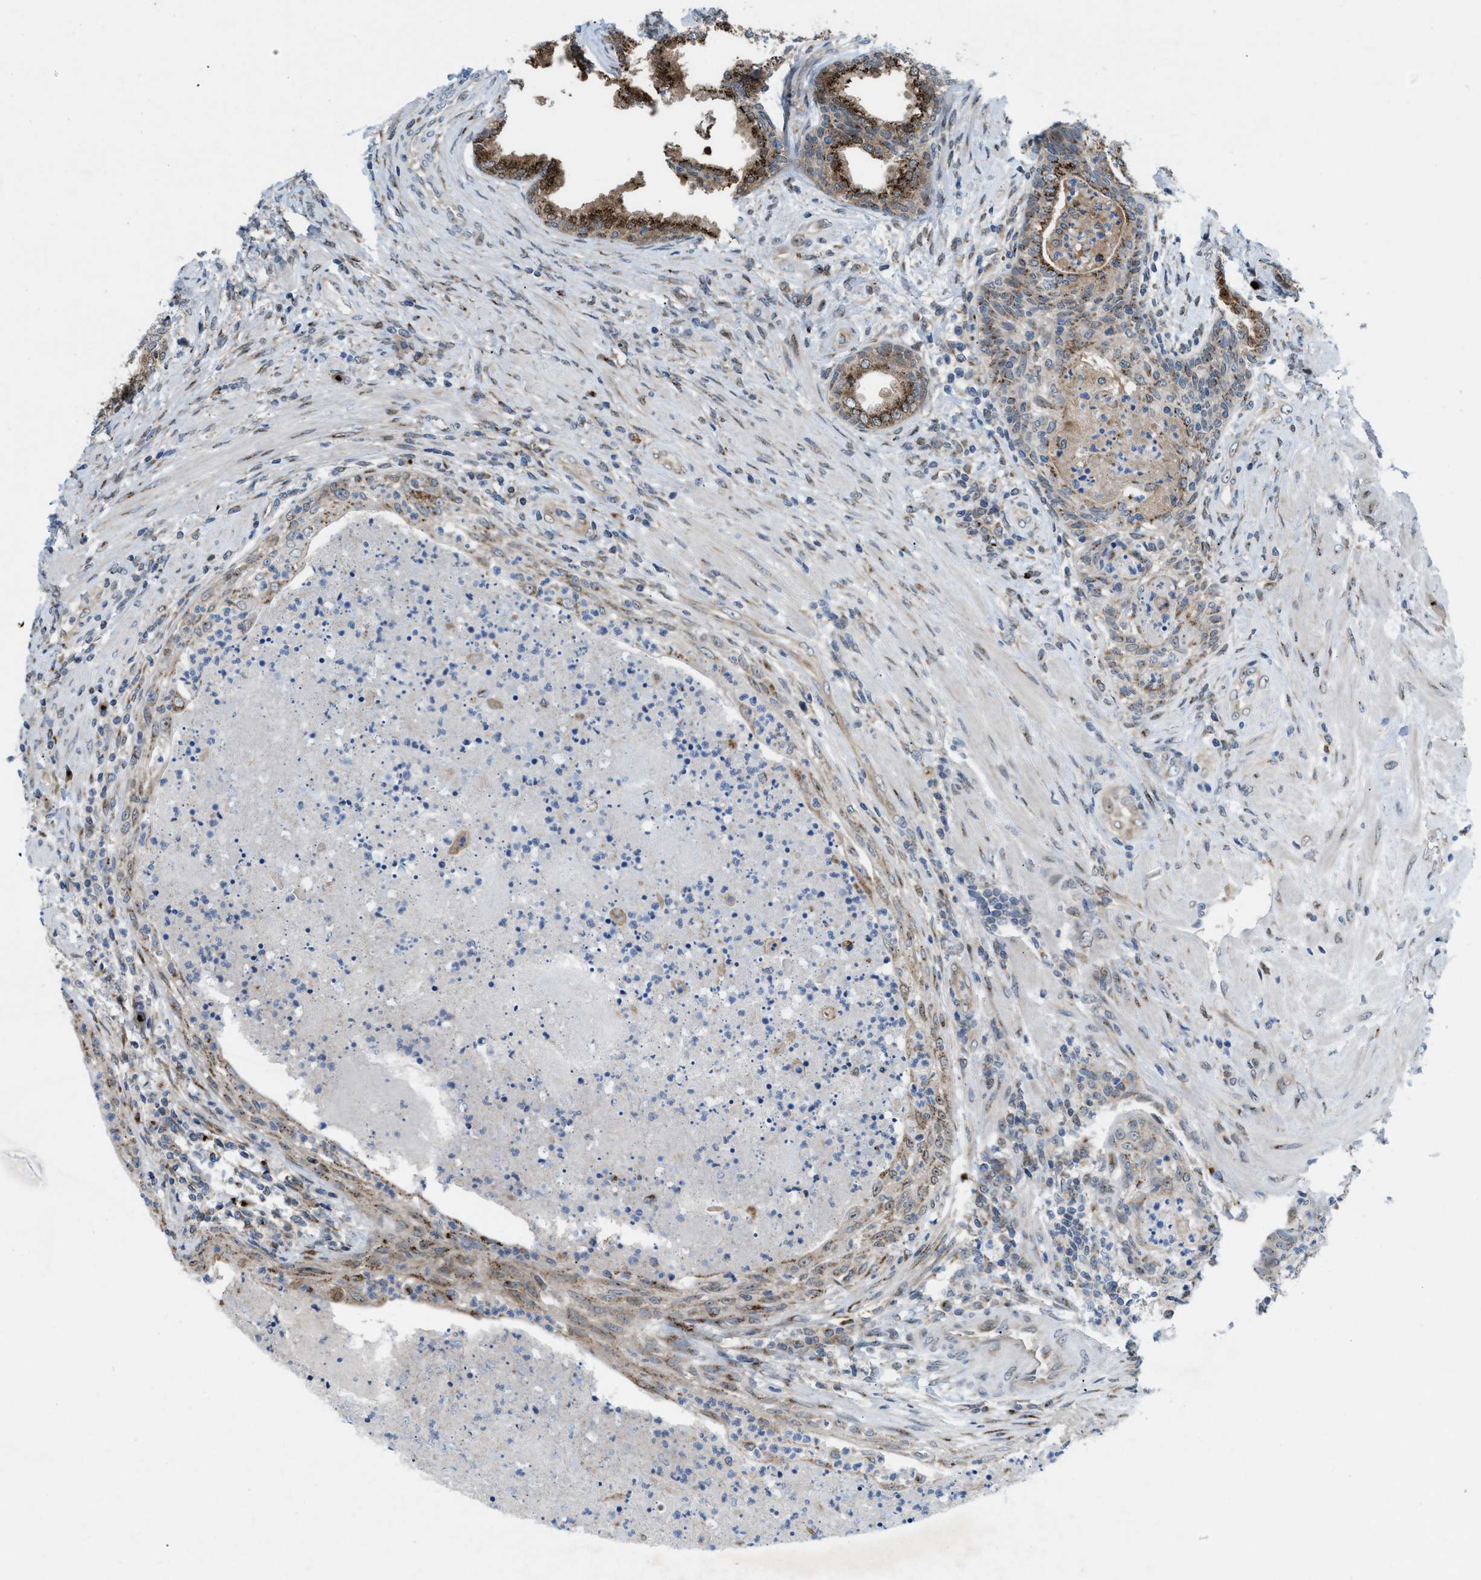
{"staining": {"intensity": "strong", "quantity": ">75%", "location": "cytoplasmic/membranous"}, "tissue": "prostate", "cell_type": "Glandular cells", "image_type": "normal", "snomed": [{"axis": "morphology", "description": "Normal tissue, NOS"}, {"axis": "topography", "description": "Prostate"}], "caption": "Immunohistochemical staining of benign prostate reveals strong cytoplasmic/membranous protein positivity in approximately >75% of glandular cells. (DAB (3,3'-diaminobenzidine) = brown stain, brightfield microscopy at high magnification).", "gene": "SLC38A10", "patient": {"sex": "male", "age": 76}}